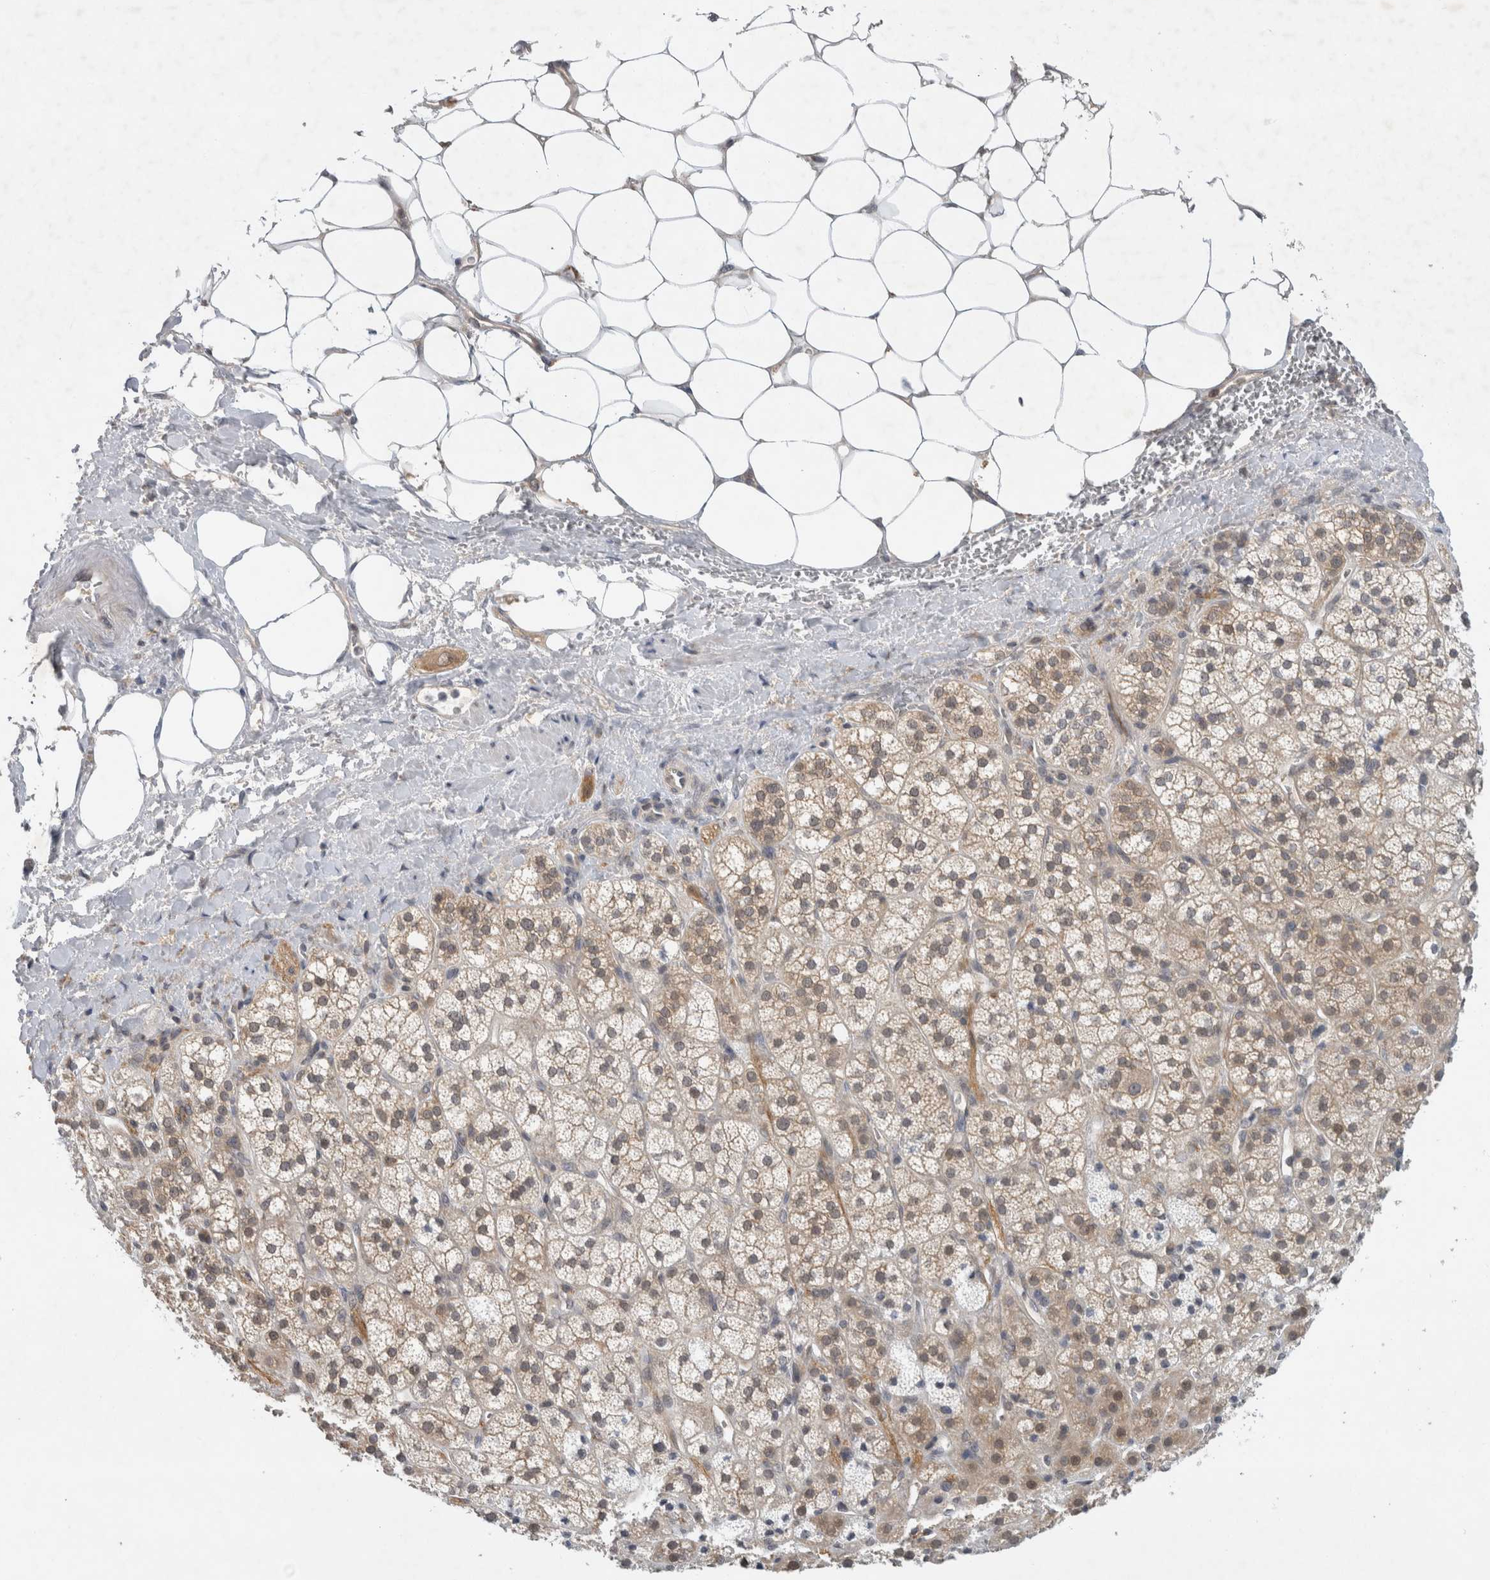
{"staining": {"intensity": "moderate", "quantity": ">75%", "location": "cytoplasmic/membranous"}, "tissue": "adrenal gland", "cell_type": "Glandular cells", "image_type": "normal", "snomed": [{"axis": "morphology", "description": "Normal tissue, NOS"}, {"axis": "topography", "description": "Adrenal gland"}], "caption": "Protein analysis of normal adrenal gland shows moderate cytoplasmic/membranous positivity in approximately >75% of glandular cells. The staining was performed using DAB (3,3'-diaminobenzidine), with brown indicating positive protein expression. Nuclei are stained blue with hematoxylin.", "gene": "AASDHPPT", "patient": {"sex": "male", "age": 56}}